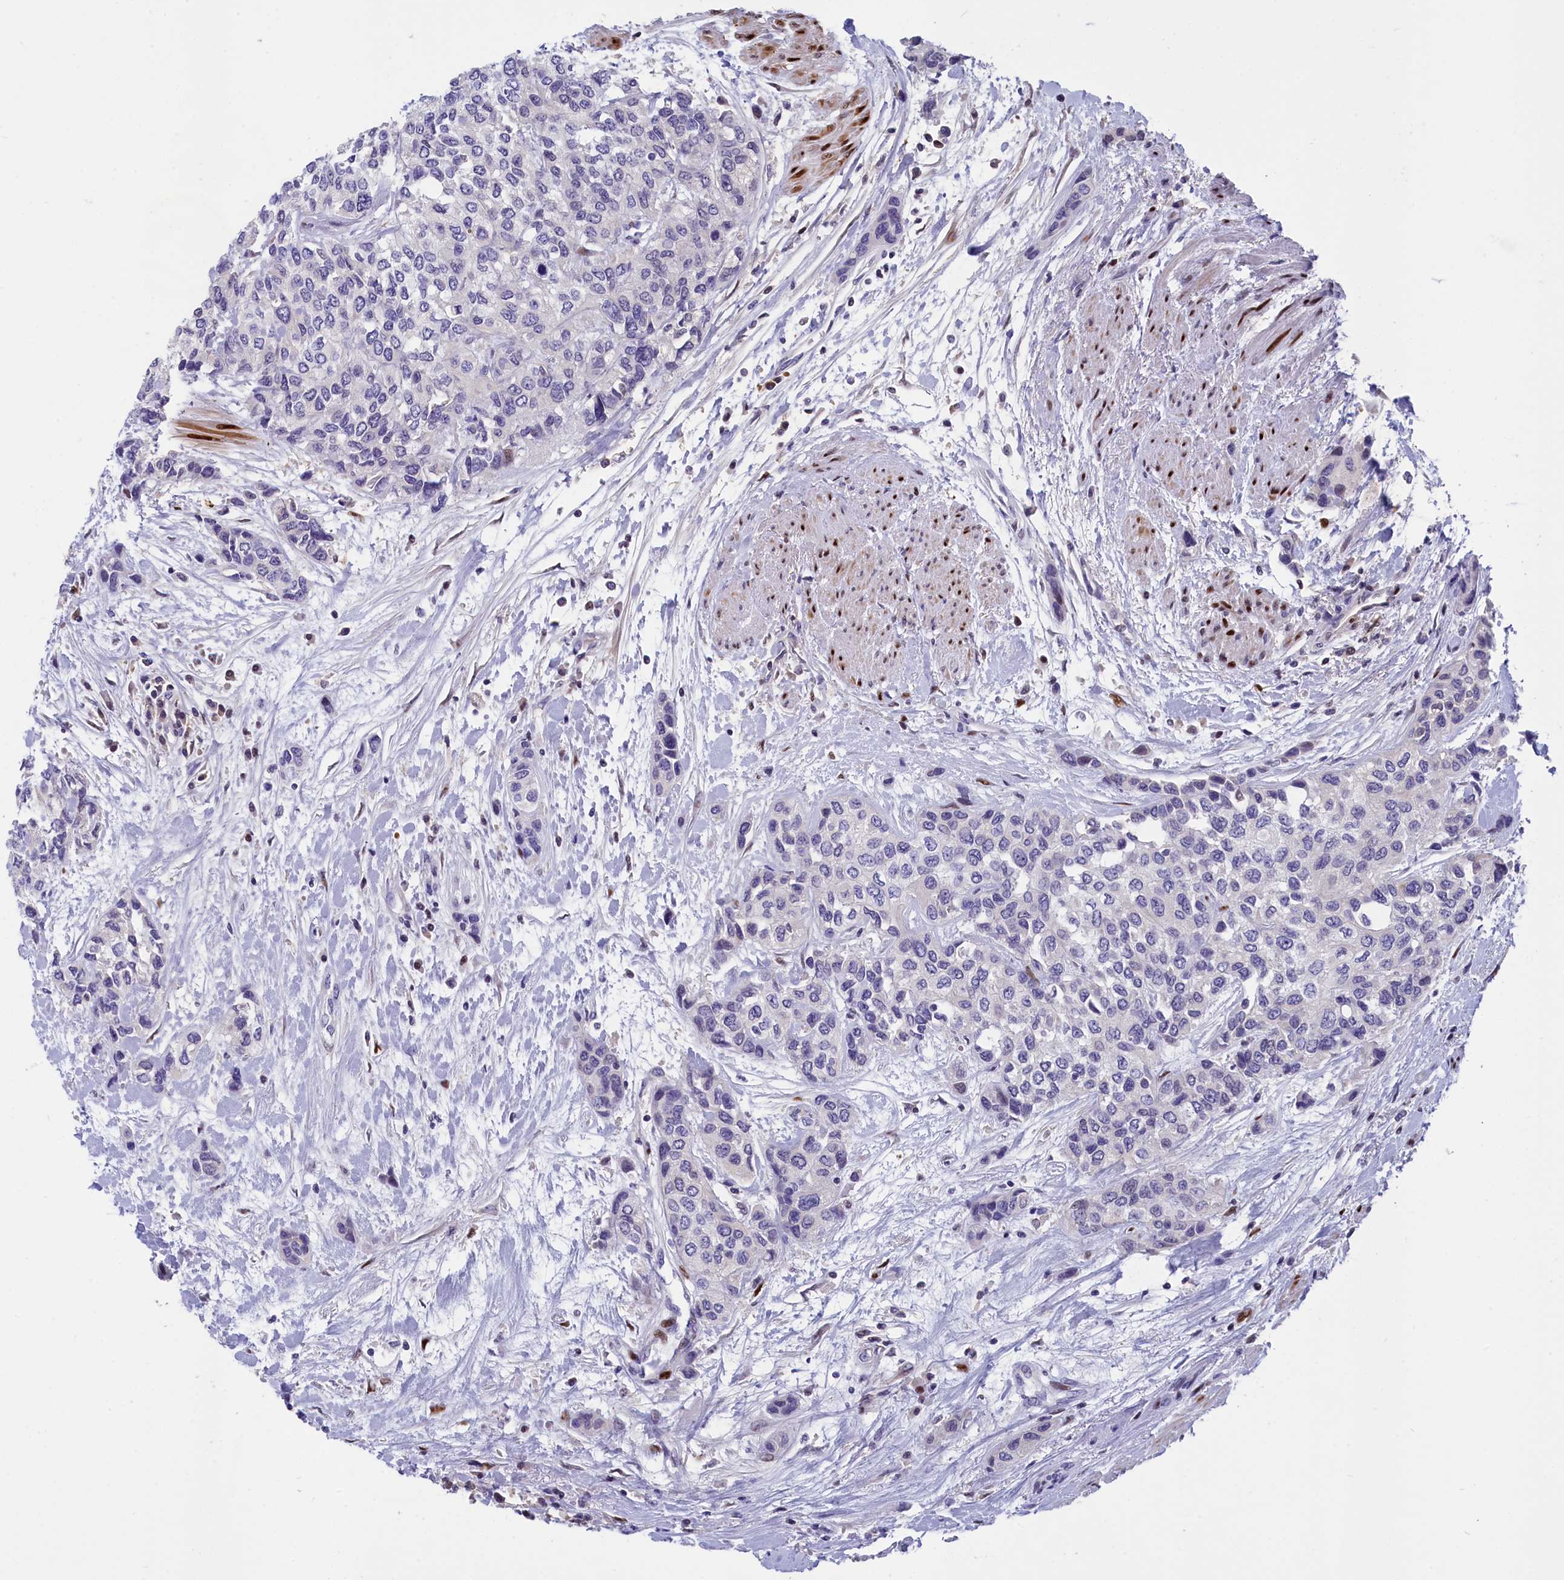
{"staining": {"intensity": "negative", "quantity": "none", "location": "none"}, "tissue": "urothelial cancer", "cell_type": "Tumor cells", "image_type": "cancer", "snomed": [{"axis": "morphology", "description": "Normal tissue, NOS"}, {"axis": "morphology", "description": "Urothelial carcinoma, High grade"}, {"axis": "topography", "description": "Vascular tissue"}, {"axis": "topography", "description": "Urinary bladder"}], "caption": "An immunohistochemistry (IHC) photomicrograph of urothelial cancer is shown. There is no staining in tumor cells of urothelial cancer.", "gene": "NKPD1", "patient": {"sex": "female", "age": 56}}